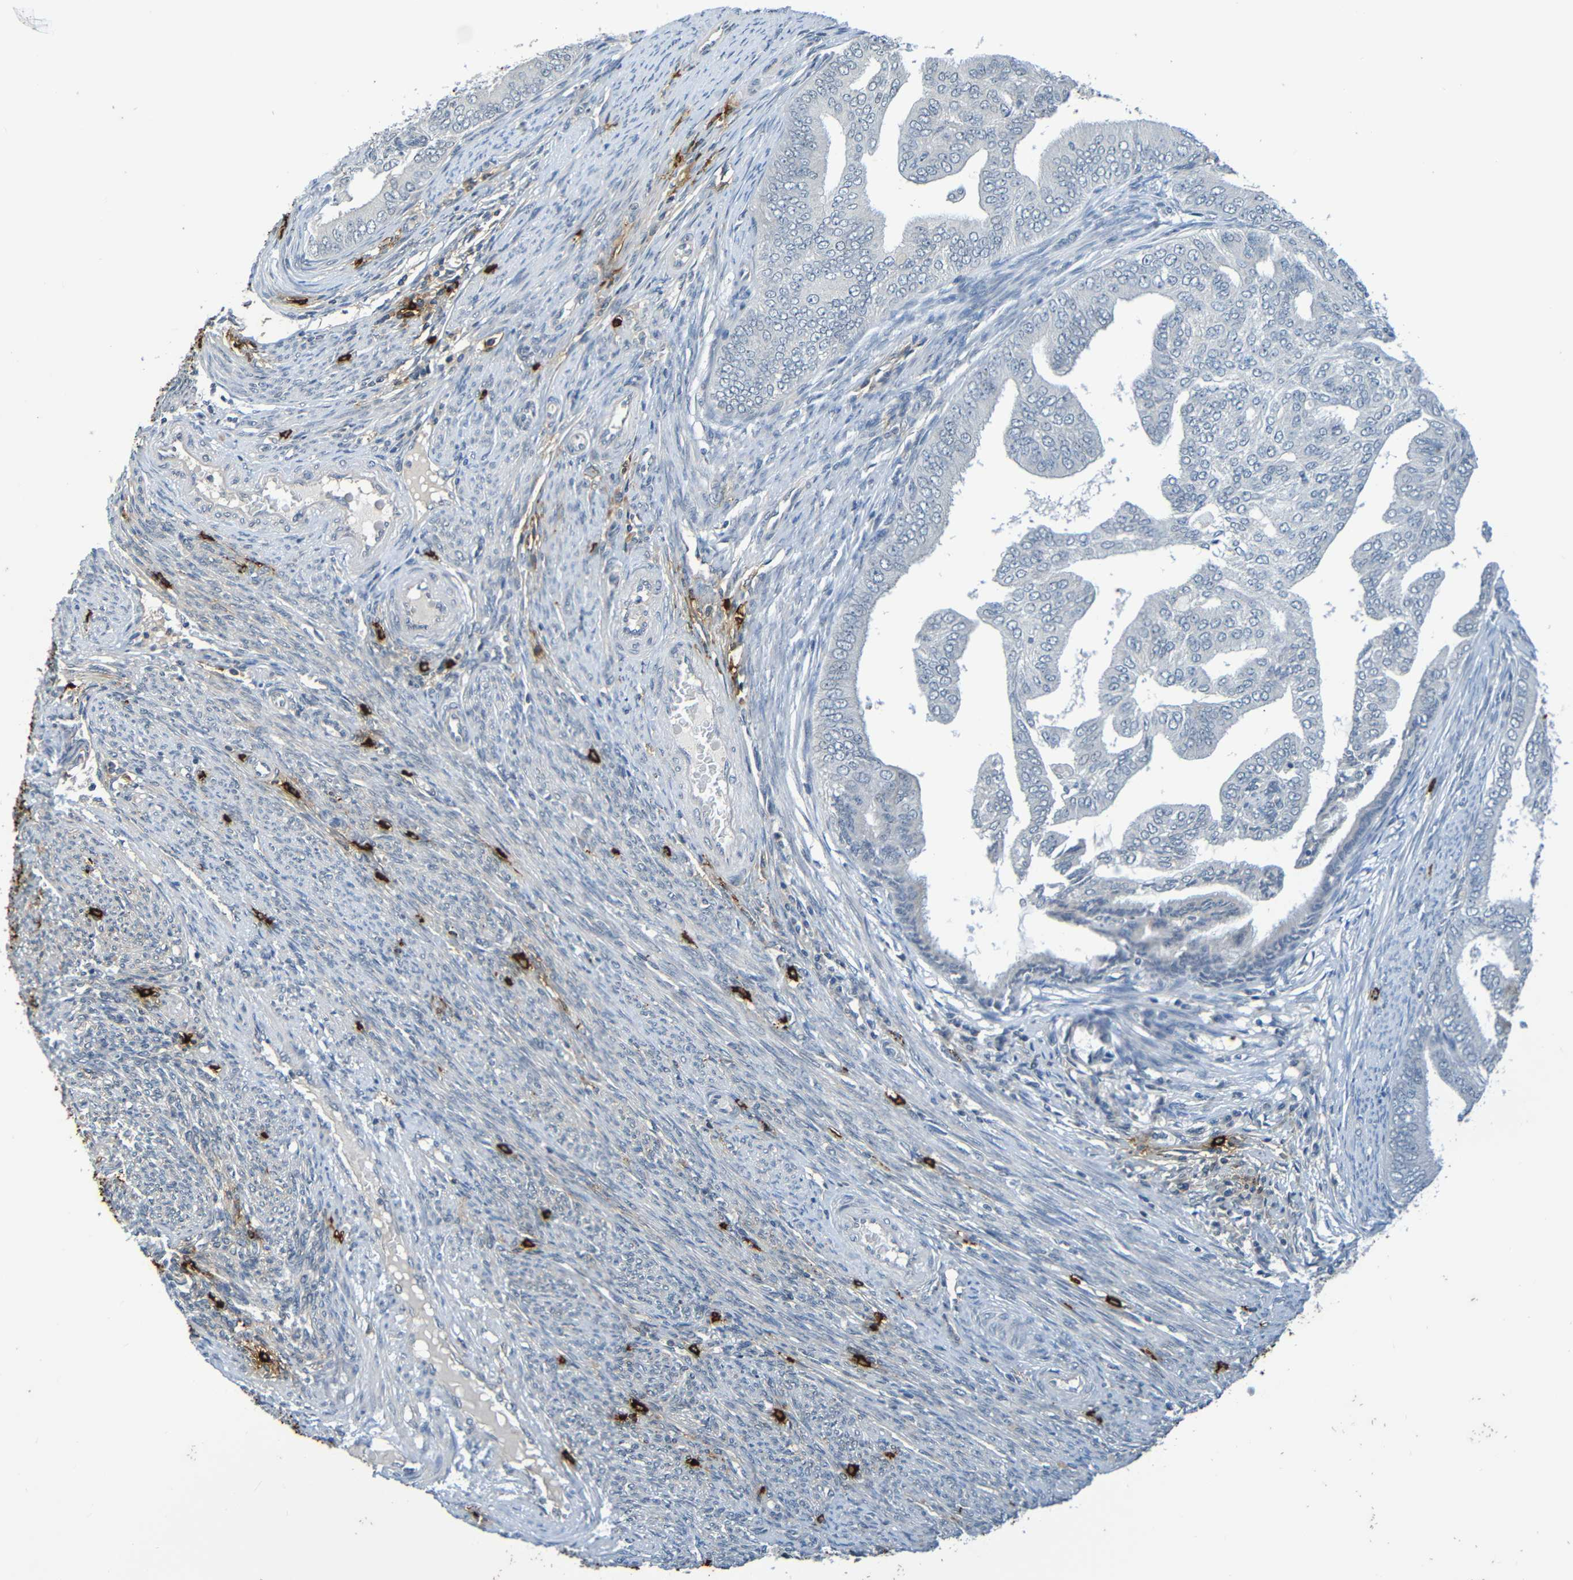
{"staining": {"intensity": "negative", "quantity": "none", "location": "none"}, "tissue": "endometrial cancer", "cell_type": "Tumor cells", "image_type": "cancer", "snomed": [{"axis": "morphology", "description": "Adenocarcinoma, NOS"}, {"axis": "topography", "description": "Endometrium"}], "caption": "The image displays no significant expression in tumor cells of endometrial cancer.", "gene": "C3AR1", "patient": {"sex": "female", "age": 58}}